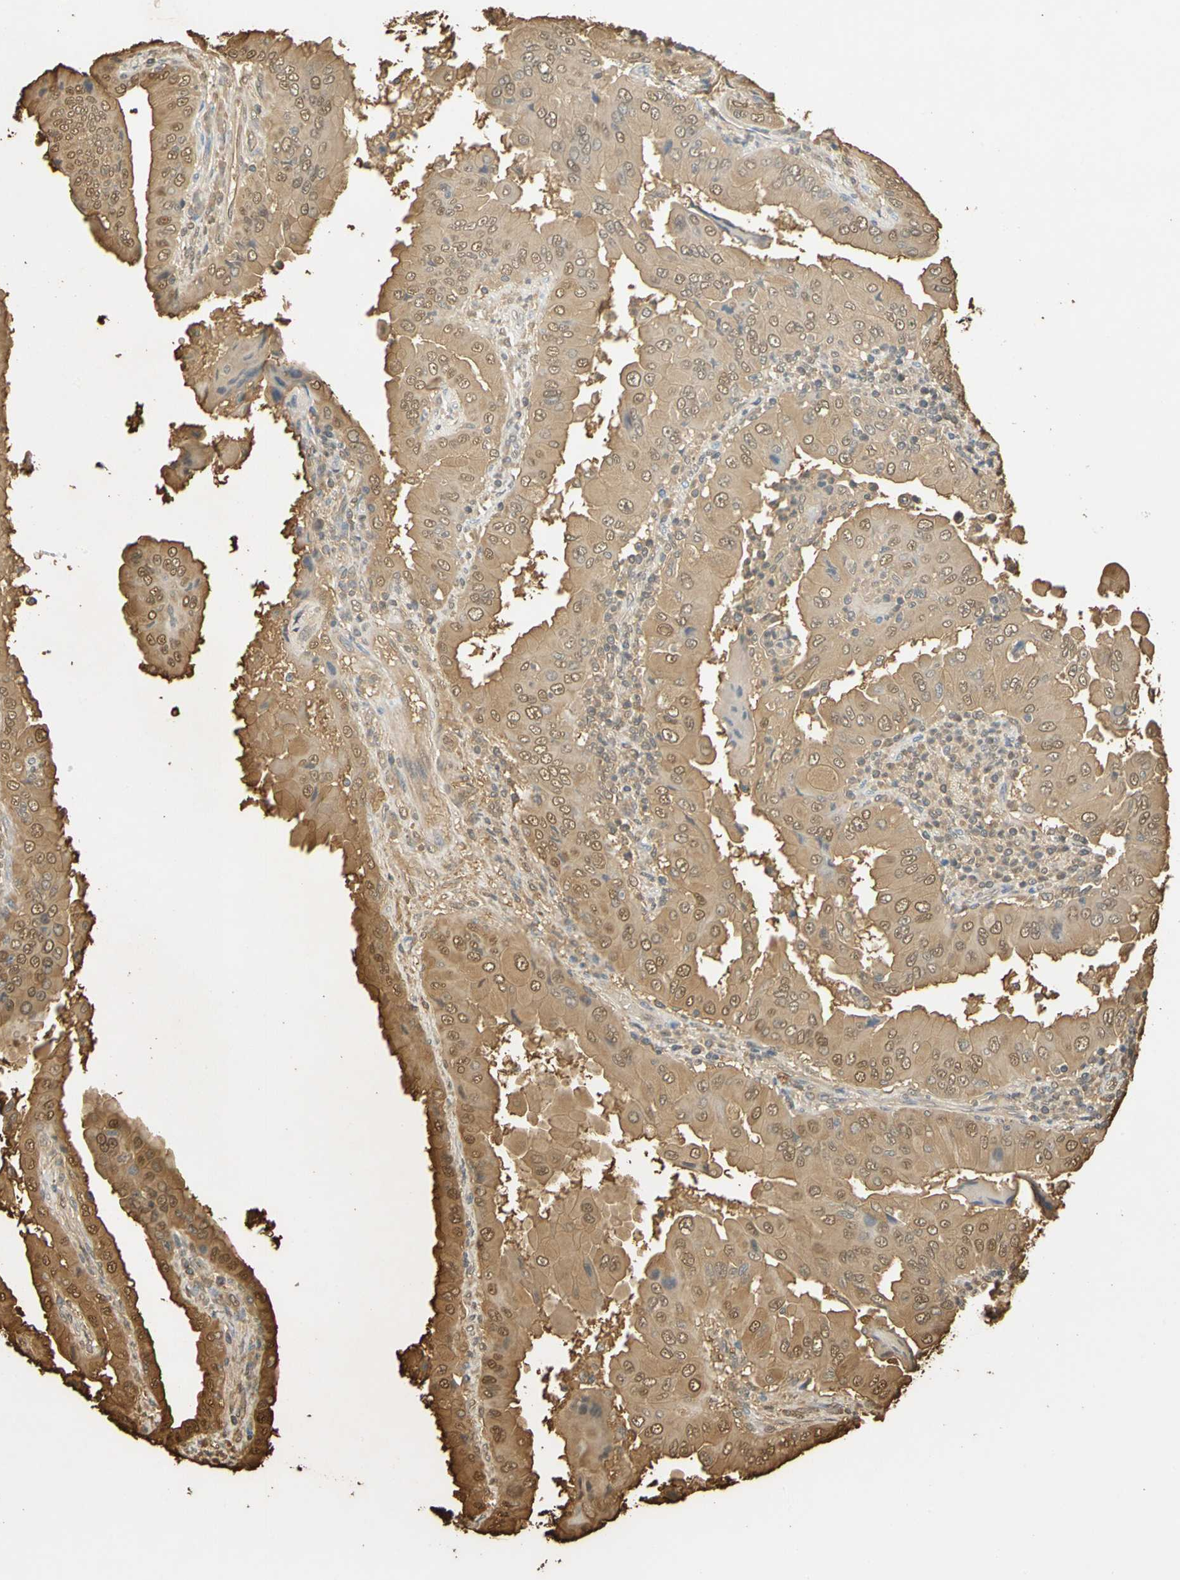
{"staining": {"intensity": "moderate", "quantity": ">75%", "location": "cytoplasmic/membranous,nuclear"}, "tissue": "thyroid cancer", "cell_type": "Tumor cells", "image_type": "cancer", "snomed": [{"axis": "morphology", "description": "Papillary adenocarcinoma, NOS"}, {"axis": "topography", "description": "Thyroid gland"}], "caption": "A medium amount of moderate cytoplasmic/membranous and nuclear staining is appreciated in about >75% of tumor cells in papillary adenocarcinoma (thyroid) tissue.", "gene": "S100A6", "patient": {"sex": "male", "age": 33}}